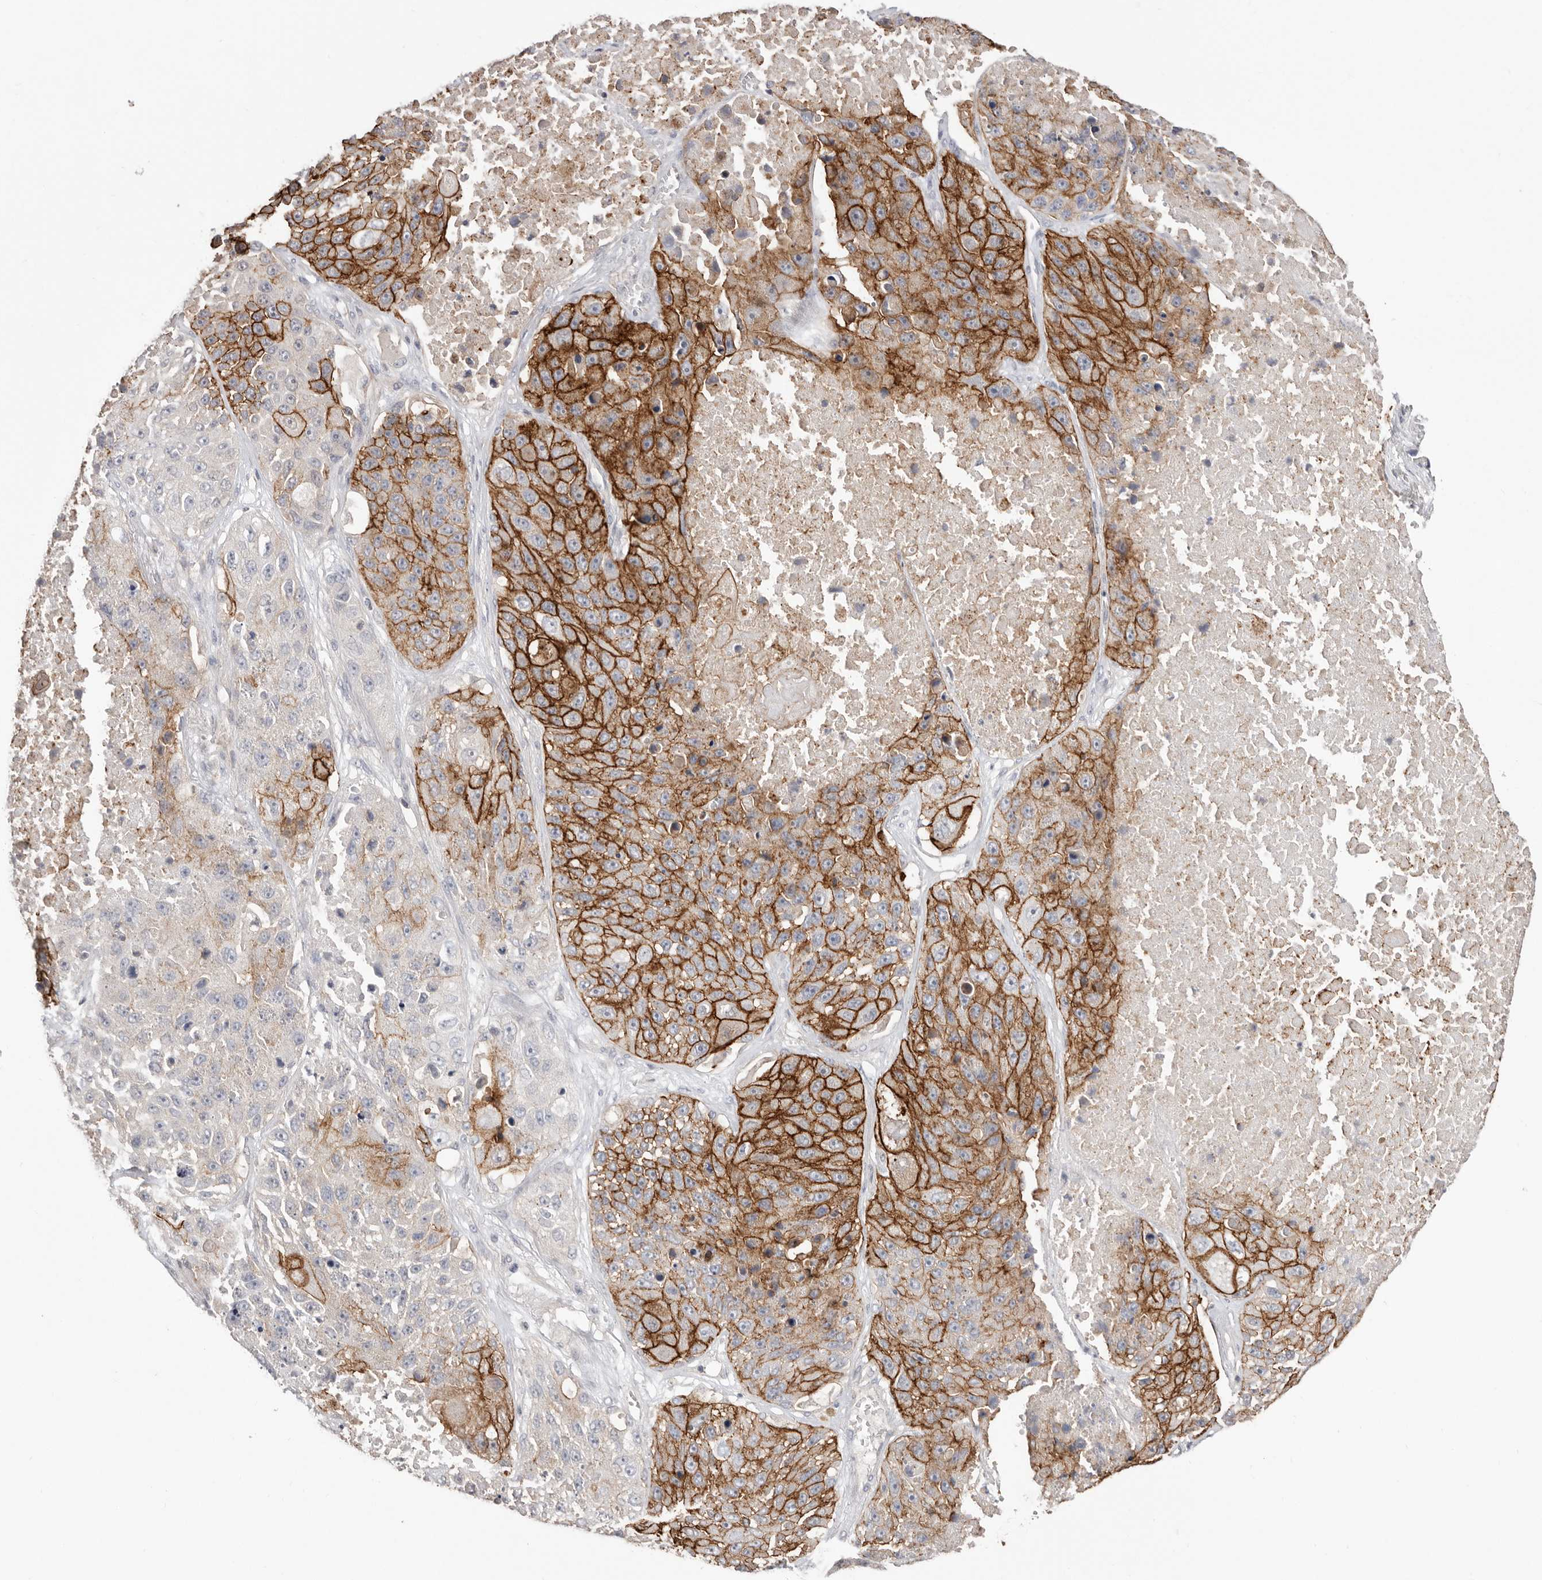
{"staining": {"intensity": "strong", "quantity": ">75%", "location": "cytoplasmic/membranous"}, "tissue": "lung cancer", "cell_type": "Tumor cells", "image_type": "cancer", "snomed": [{"axis": "morphology", "description": "Squamous cell carcinoma, NOS"}, {"axis": "topography", "description": "Lung"}], "caption": "Immunohistochemistry (DAB) staining of human lung cancer (squamous cell carcinoma) displays strong cytoplasmic/membranous protein staining in approximately >75% of tumor cells.", "gene": "S100A14", "patient": {"sex": "male", "age": 61}}